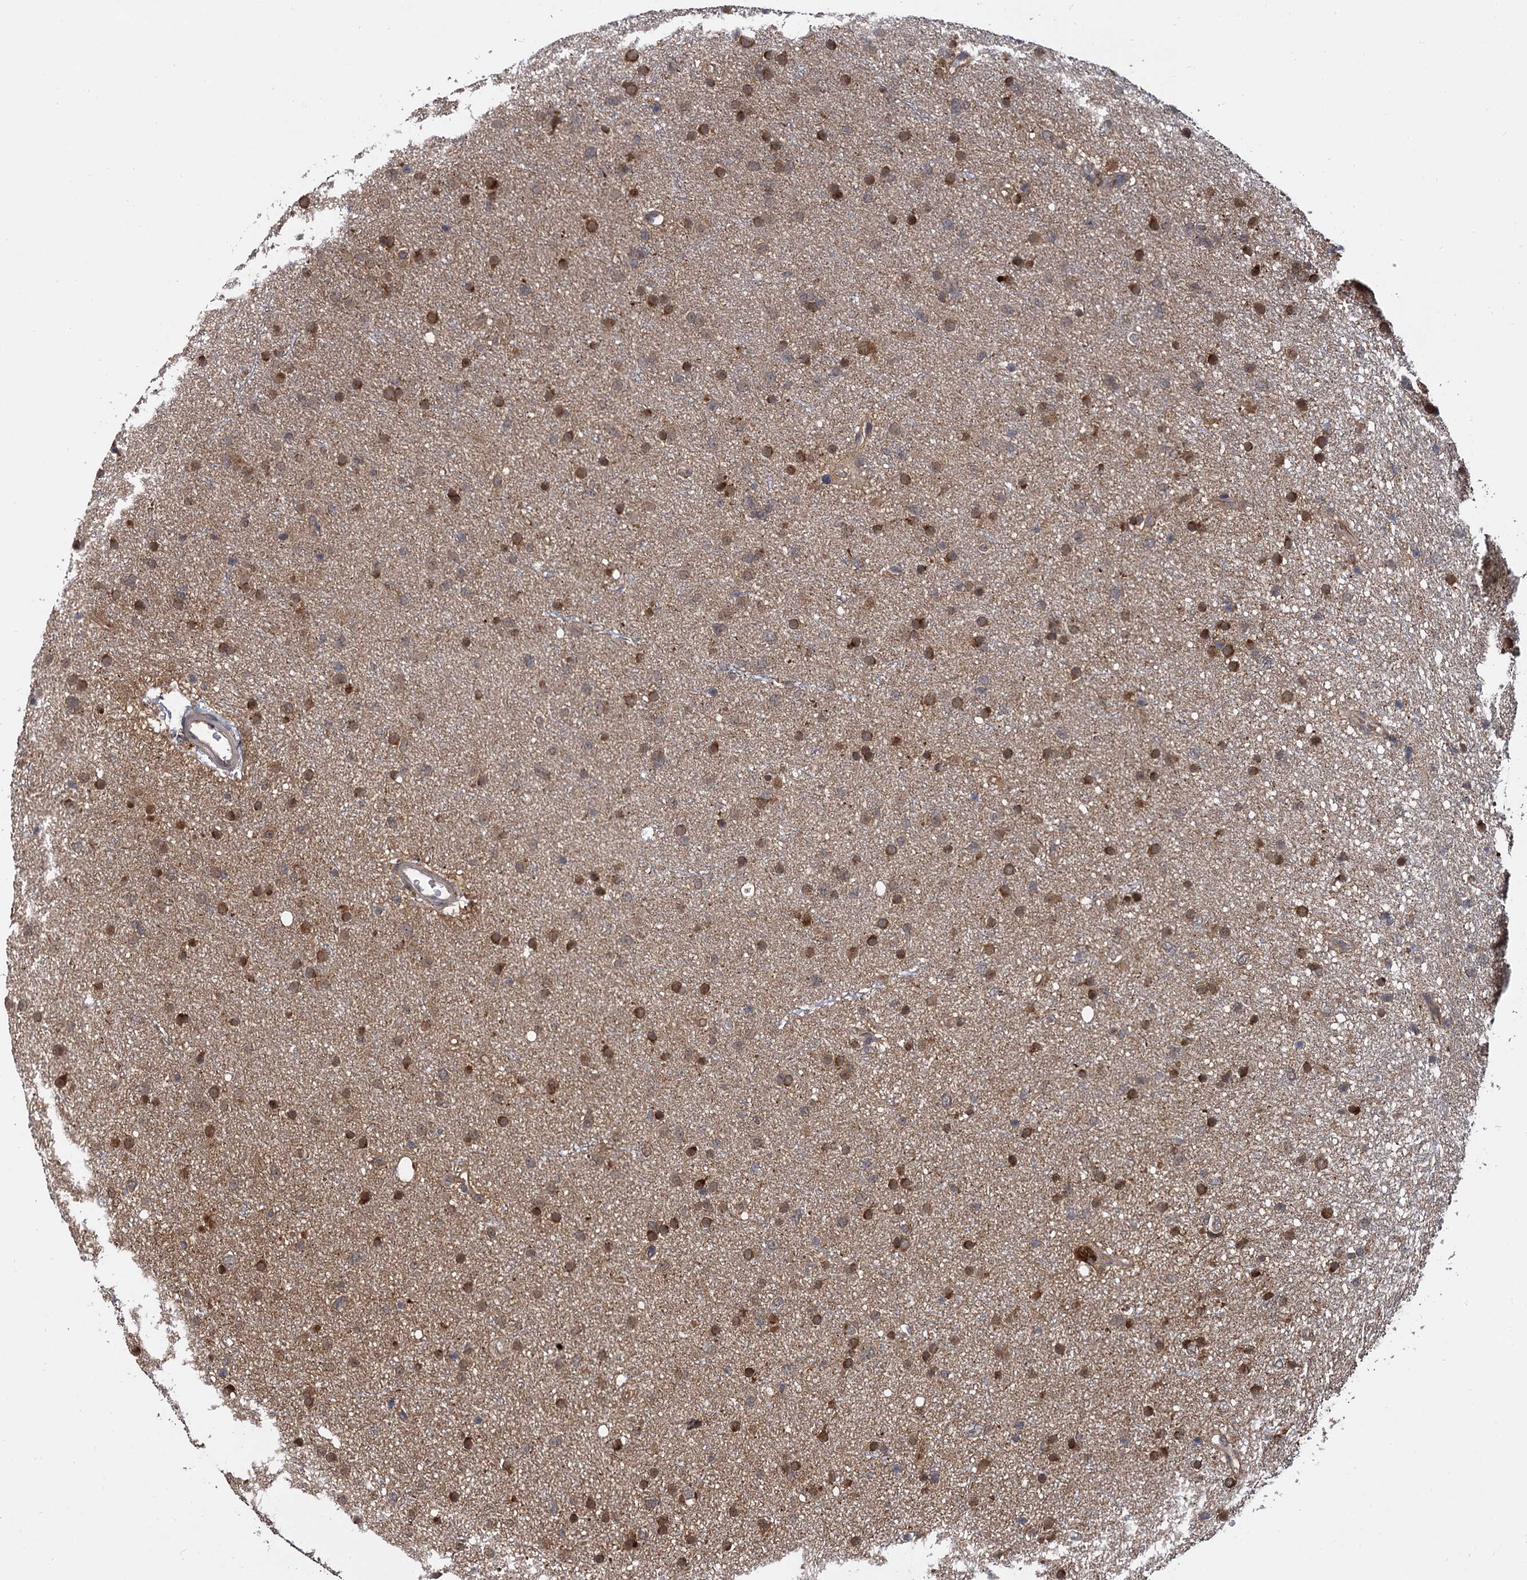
{"staining": {"intensity": "moderate", "quantity": ">75%", "location": "cytoplasmic/membranous"}, "tissue": "glioma", "cell_type": "Tumor cells", "image_type": "cancer", "snomed": [{"axis": "morphology", "description": "Glioma, malignant, Low grade"}, {"axis": "topography", "description": "Cerebral cortex"}], "caption": "Immunohistochemistry histopathology image of glioma stained for a protein (brown), which shows medium levels of moderate cytoplasmic/membranous positivity in approximately >75% of tumor cells.", "gene": "SELENOP", "patient": {"sex": "female", "age": 39}}